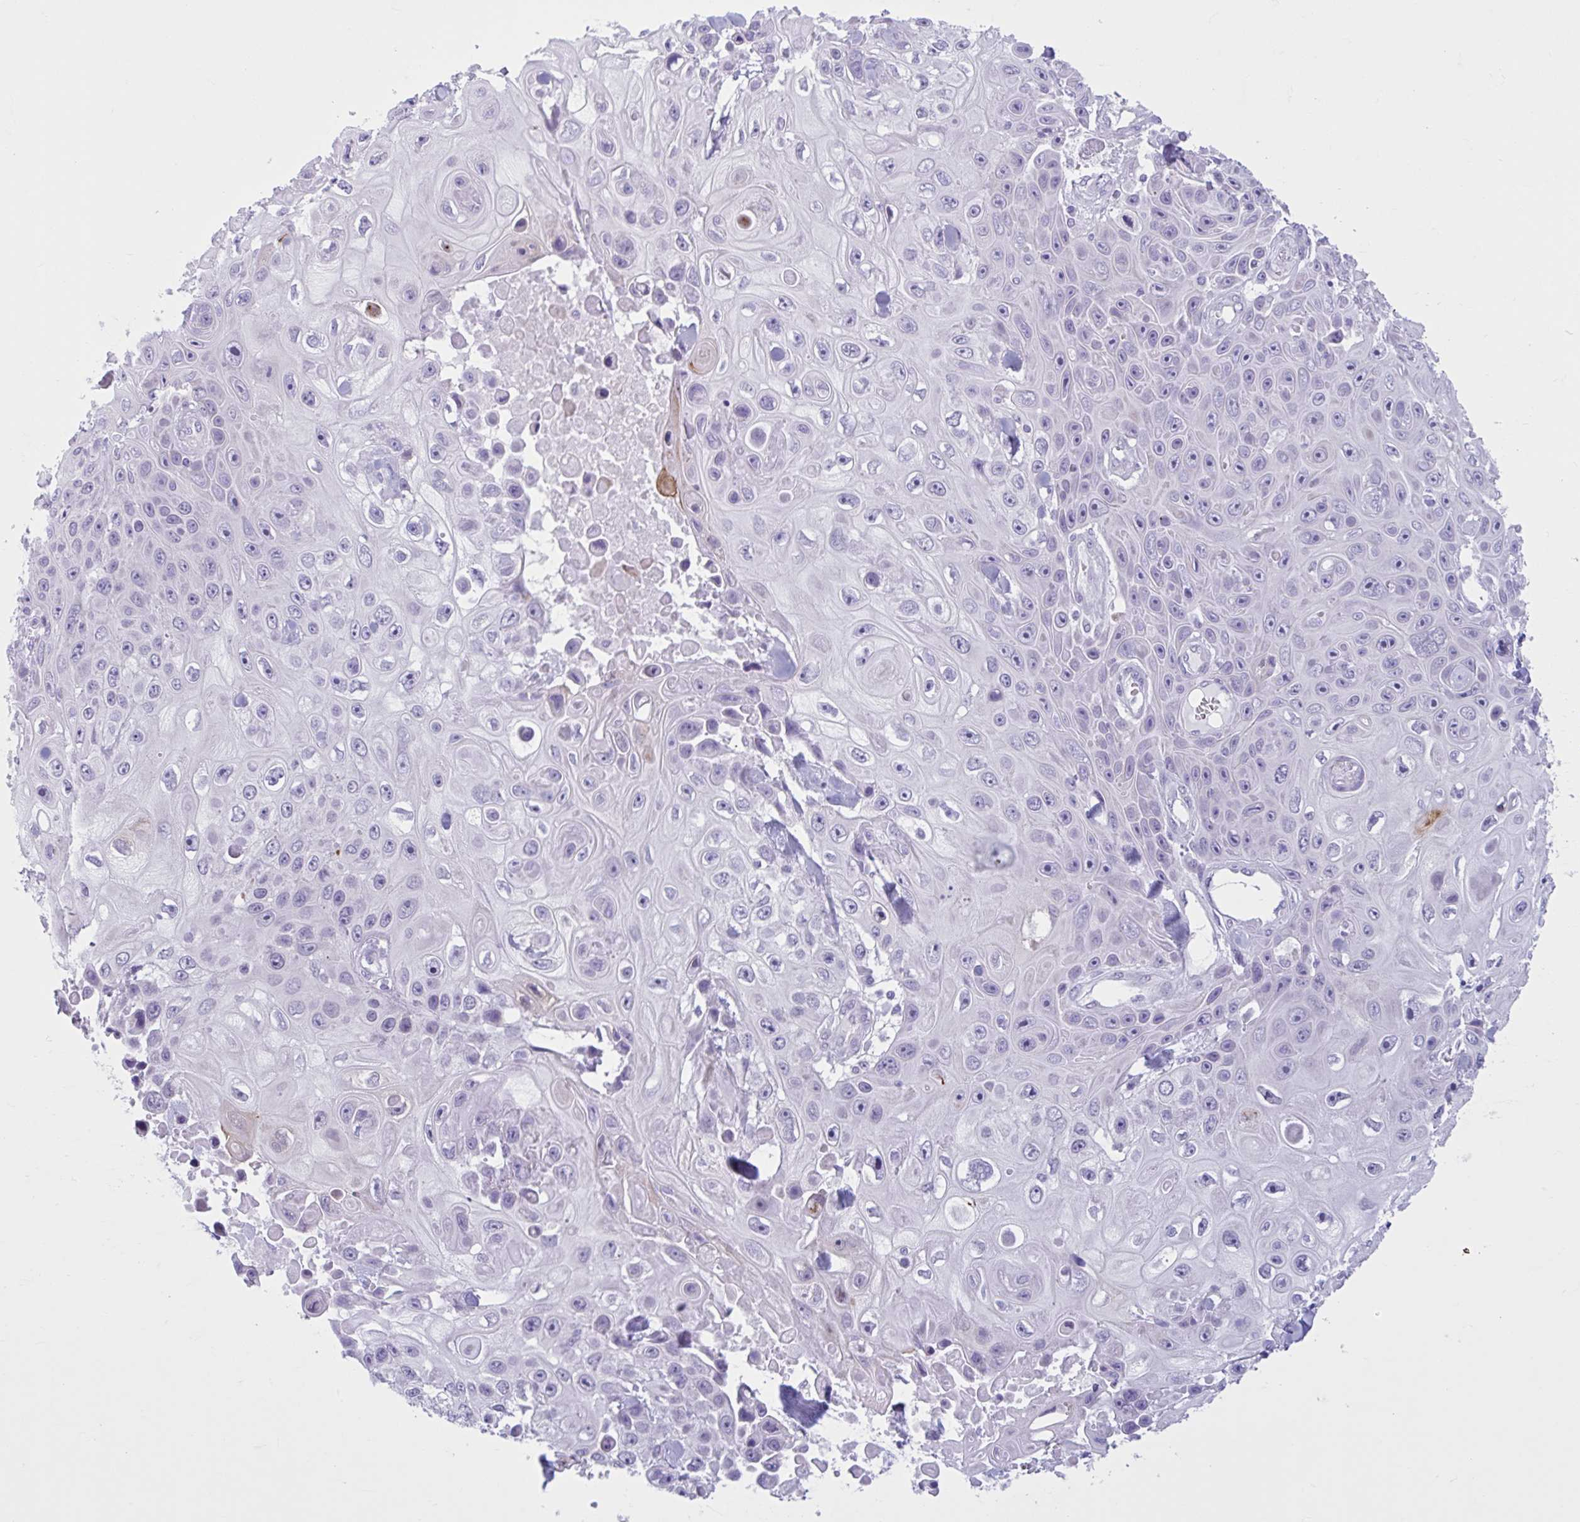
{"staining": {"intensity": "negative", "quantity": "none", "location": "none"}, "tissue": "skin cancer", "cell_type": "Tumor cells", "image_type": "cancer", "snomed": [{"axis": "morphology", "description": "Squamous cell carcinoma, NOS"}, {"axis": "topography", "description": "Skin"}], "caption": "Immunohistochemistry (IHC) histopathology image of human squamous cell carcinoma (skin) stained for a protein (brown), which reveals no positivity in tumor cells.", "gene": "CEP120", "patient": {"sex": "male", "age": 82}}